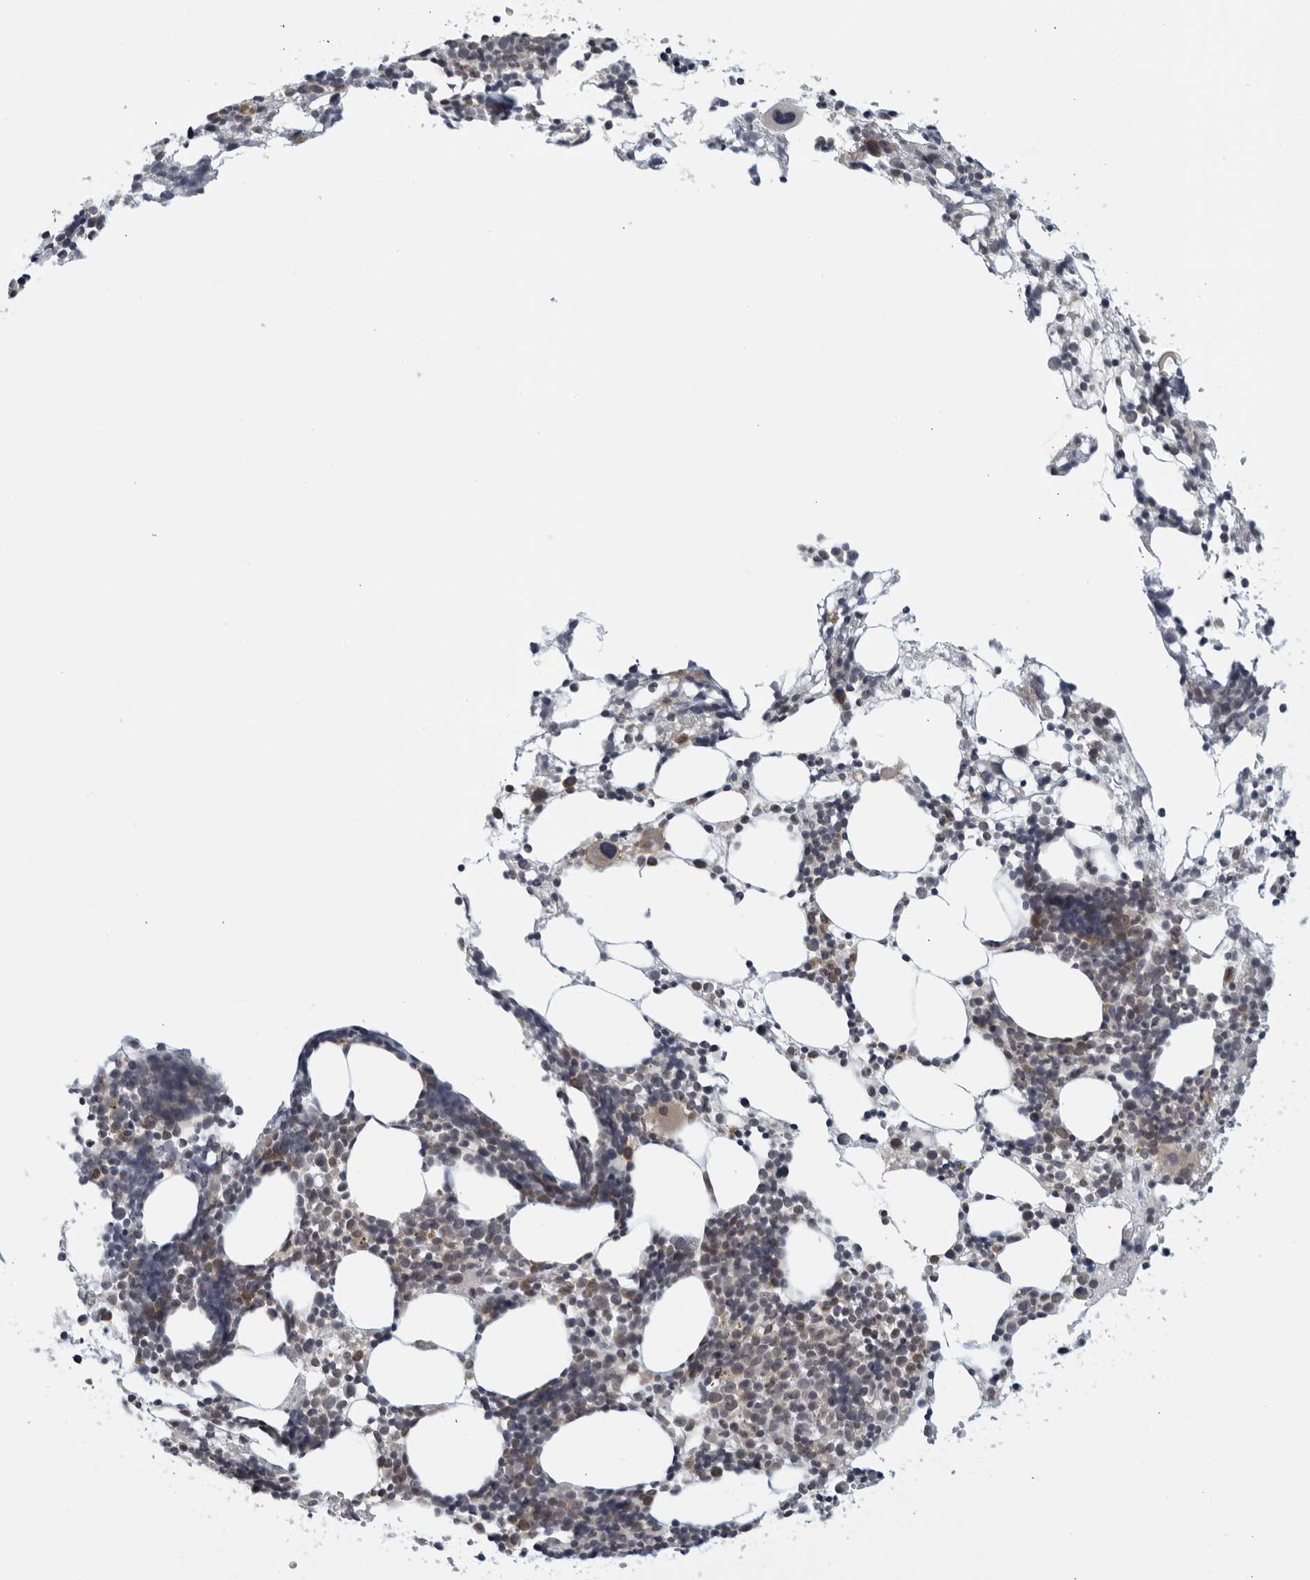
{"staining": {"intensity": "moderate", "quantity": "<25%", "location": "cytoplasmic/membranous,nuclear"}, "tissue": "bone marrow", "cell_type": "Hematopoietic cells", "image_type": "normal", "snomed": [{"axis": "morphology", "description": "Normal tissue, NOS"}, {"axis": "morphology", "description": "Inflammation, NOS"}, {"axis": "topography", "description": "Bone marrow"}], "caption": "Immunohistochemistry (IHC) photomicrograph of unremarkable bone marrow: bone marrow stained using IHC reveals low levels of moderate protein expression localized specifically in the cytoplasmic/membranous,nuclear of hematopoietic cells, appearing as a cytoplasmic/membranous,nuclear brown color.", "gene": "RC3H1", "patient": {"sex": "male", "age": 44}}